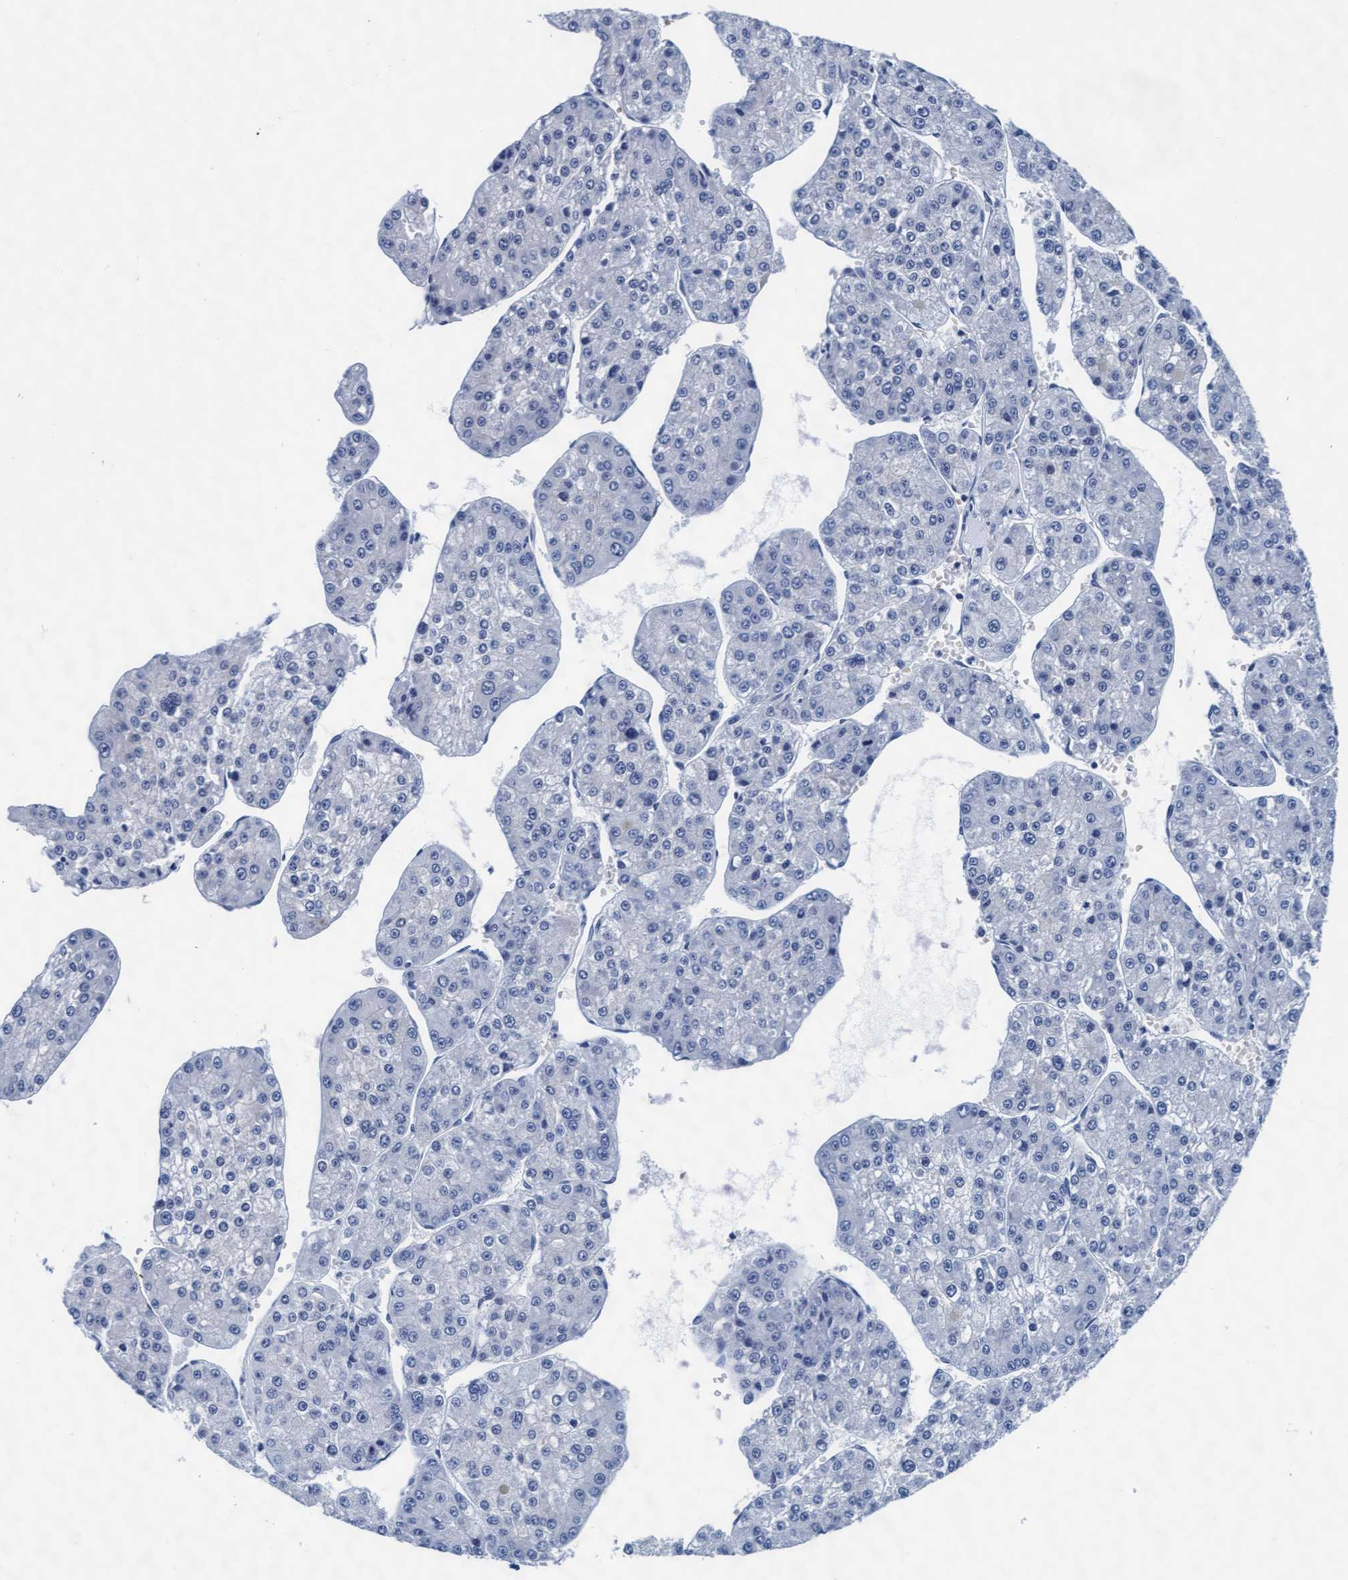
{"staining": {"intensity": "negative", "quantity": "none", "location": "none"}, "tissue": "liver cancer", "cell_type": "Tumor cells", "image_type": "cancer", "snomed": [{"axis": "morphology", "description": "Carcinoma, Hepatocellular, NOS"}, {"axis": "topography", "description": "Liver"}], "caption": "DAB (3,3'-diaminobenzidine) immunohistochemical staining of liver cancer displays no significant positivity in tumor cells.", "gene": "ARSG", "patient": {"sex": "female", "age": 73}}